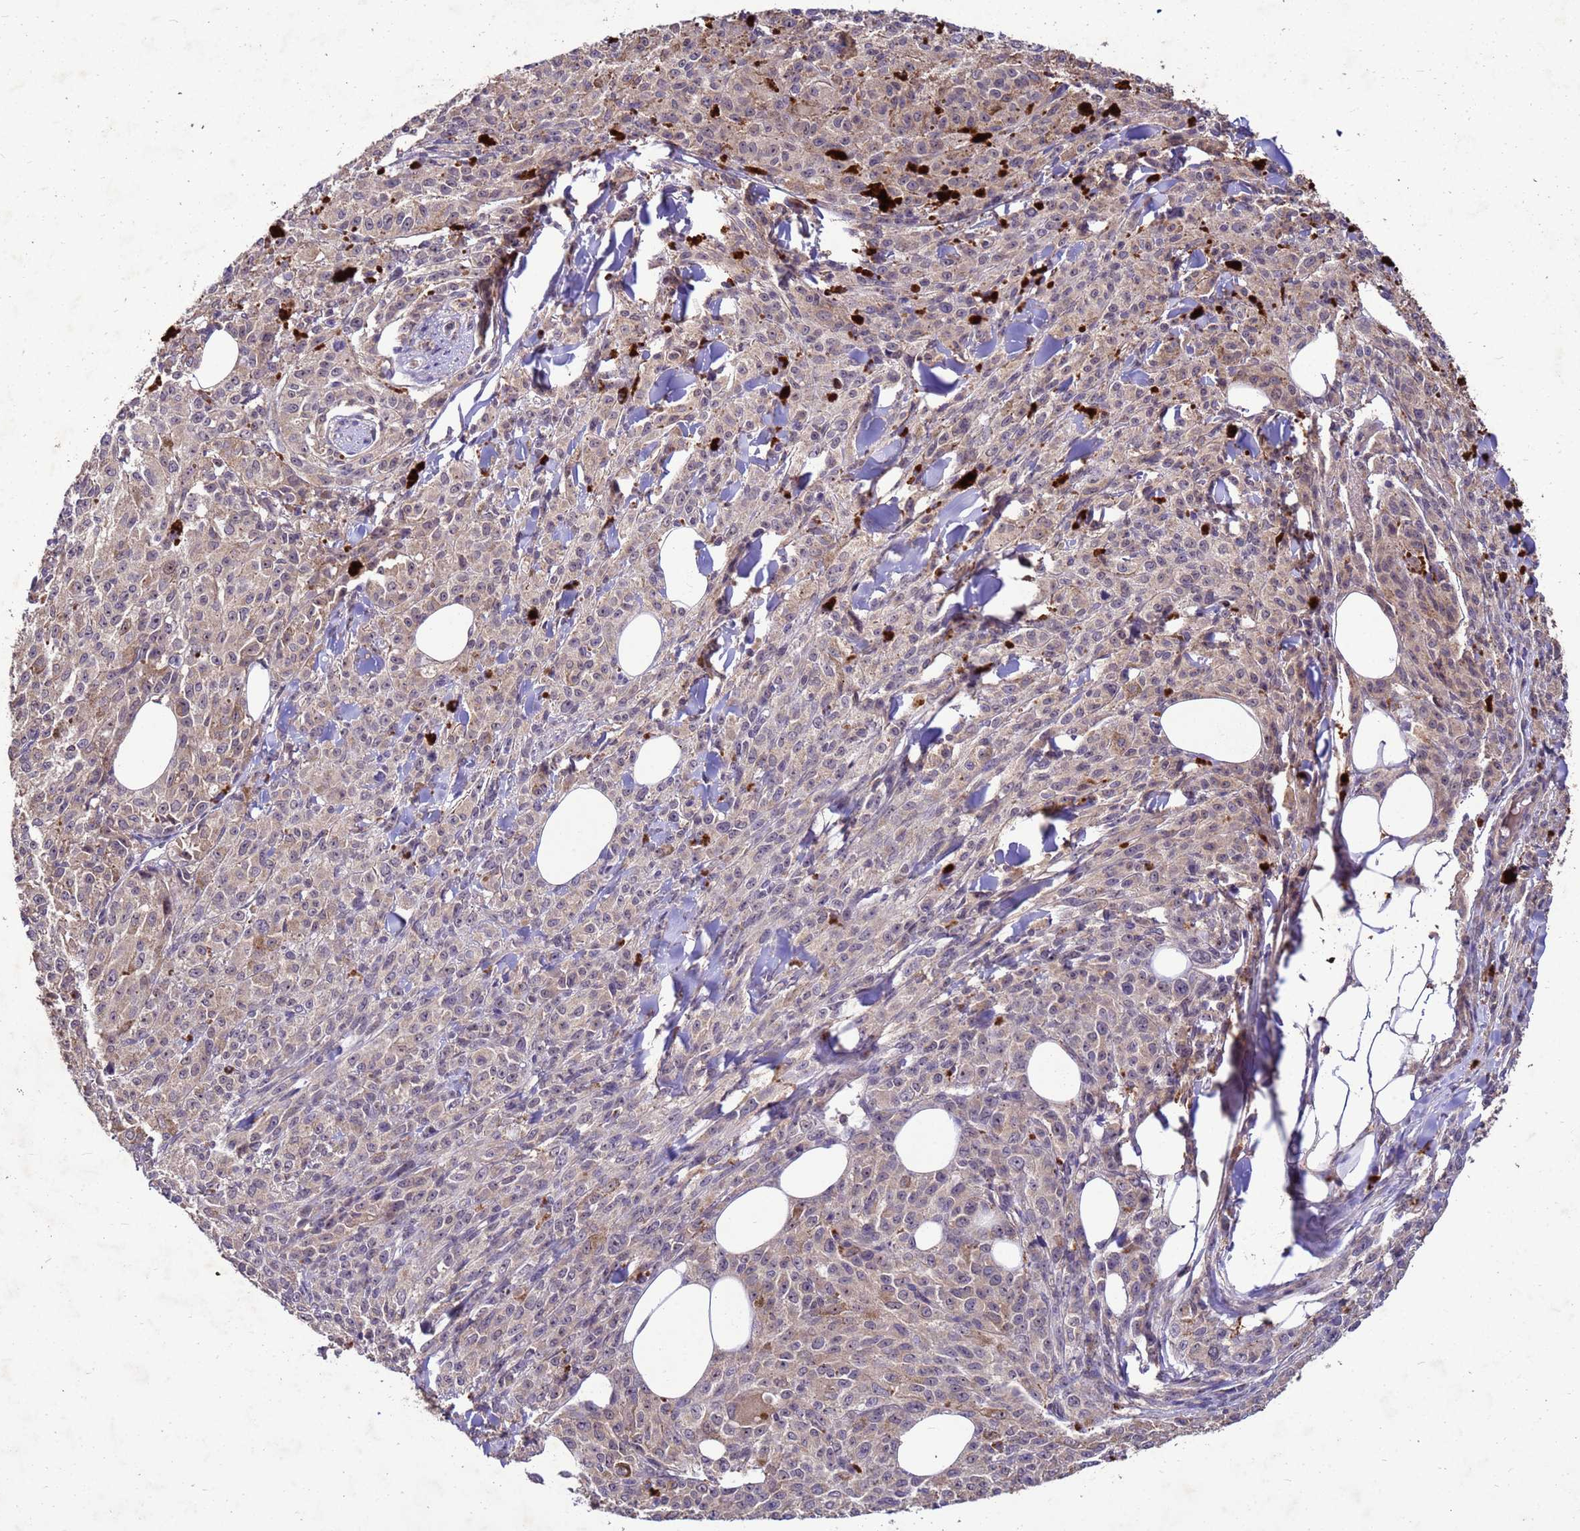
{"staining": {"intensity": "weak", "quantity": "25%-75%", "location": "cytoplasmic/membranous"}, "tissue": "melanoma", "cell_type": "Tumor cells", "image_type": "cancer", "snomed": [{"axis": "morphology", "description": "Malignant melanoma, NOS"}, {"axis": "topography", "description": "Skin"}], "caption": "A photomicrograph showing weak cytoplasmic/membranous staining in approximately 25%-75% of tumor cells in malignant melanoma, as visualized by brown immunohistochemical staining.", "gene": "TOR4A", "patient": {"sex": "female", "age": 52}}